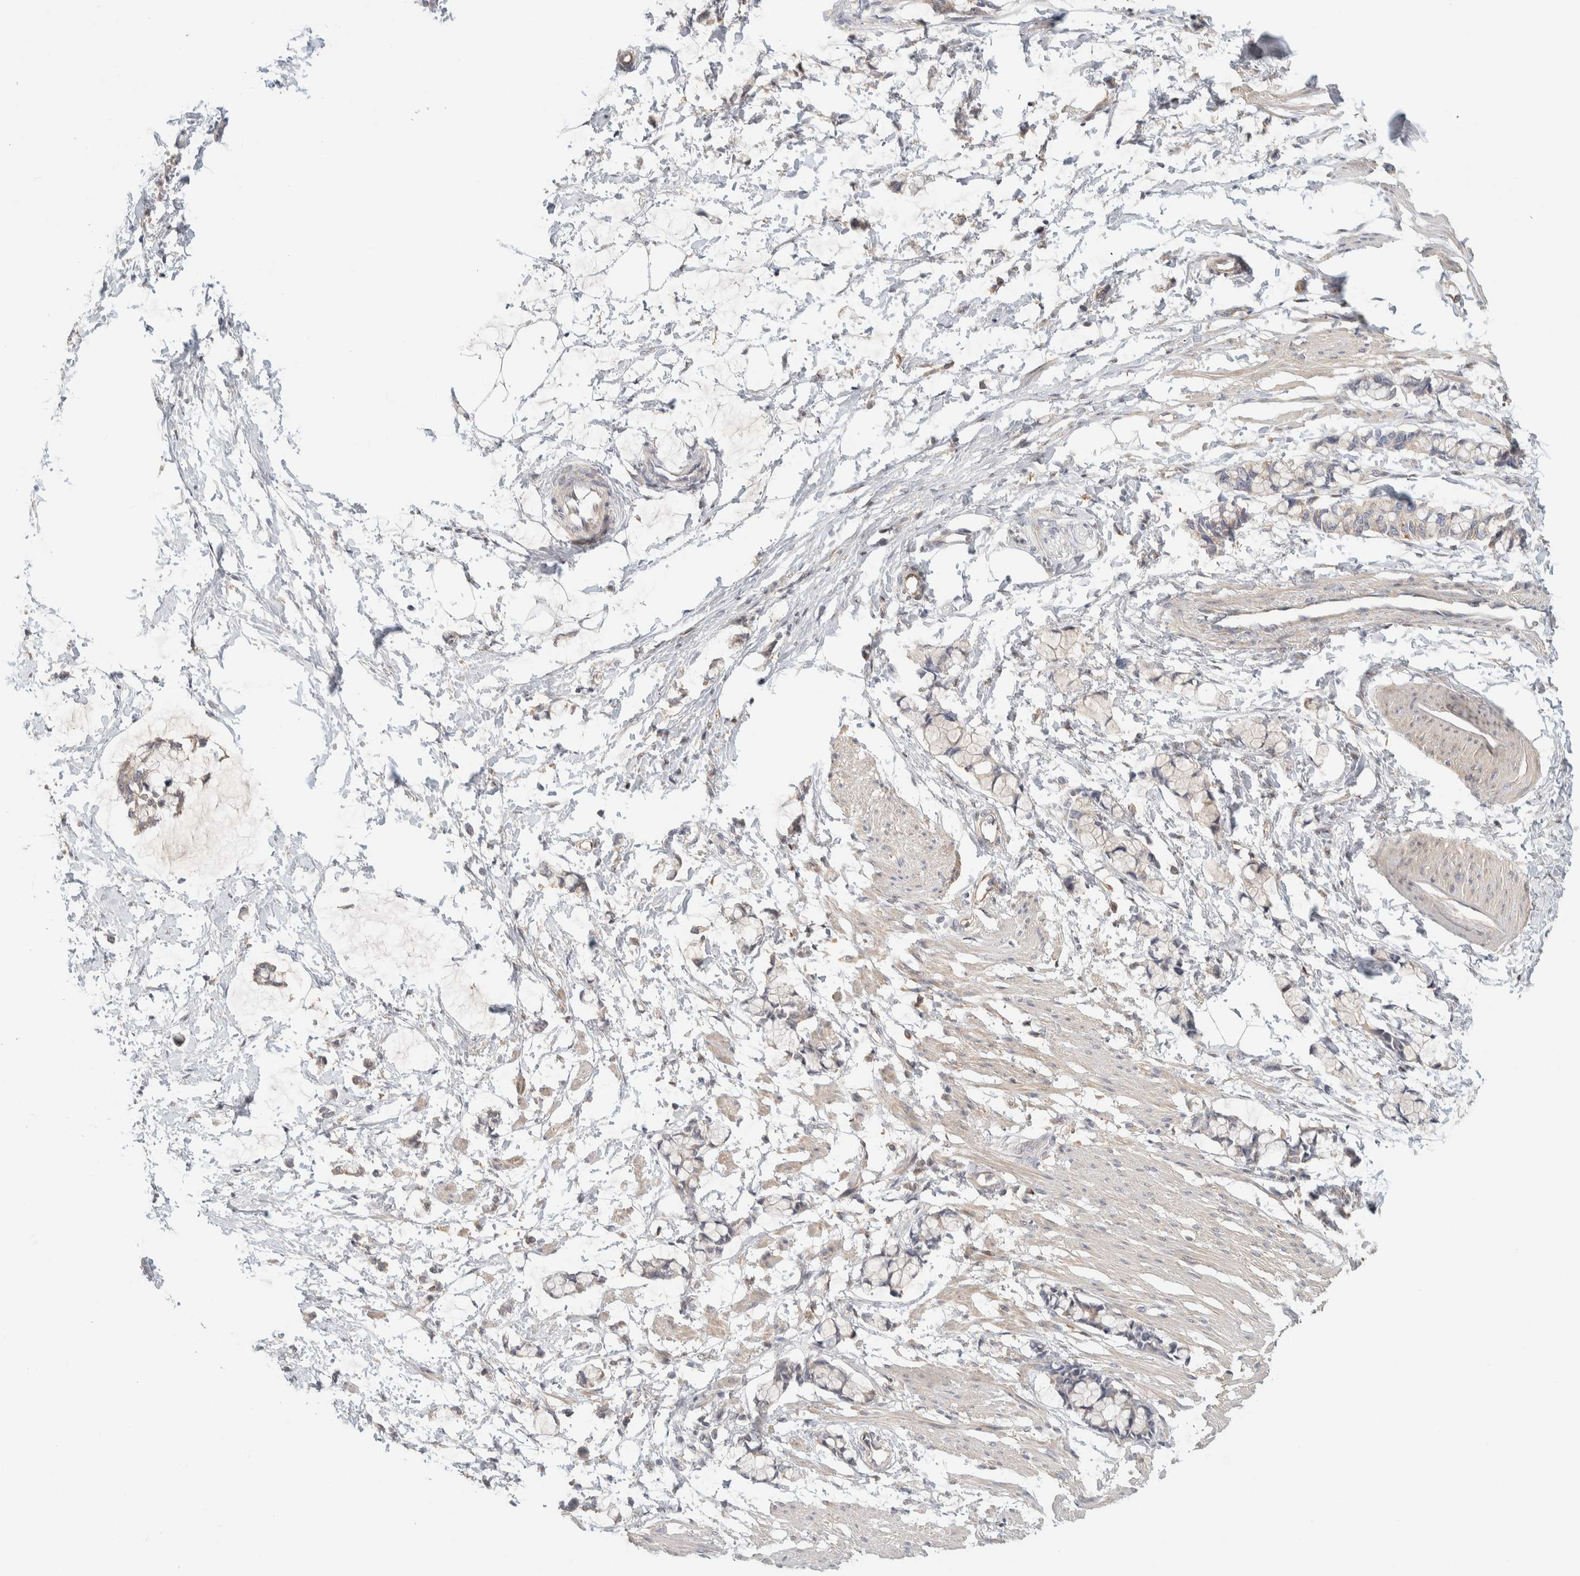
{"staining": {"intensity": "weak", "quantity": "25%-75%", "location": "cytoplasmic/membranous"}, "tissue": "smooth muscle", "cell_type": "Smooth muscle cells", "image_type": "normal", "snomed": [{"axis": "morphology", "description": "Normal tissue, NOS"}, {"axis": "morphology", "description": "Adenocarcinoma, NOS"}, {"axis": "topography", "description": "Smooth muscle"}, {"axis": "topography", "description": "Colon"}], "caption": "Human smooth muscle stained for a protein (brown) displays weak cytoplasmic/membranous positive expression in about 25%-75% of smooth muscle cells.", "gene": "KIF9", "patient": {"sex": "male", "age": 14}}